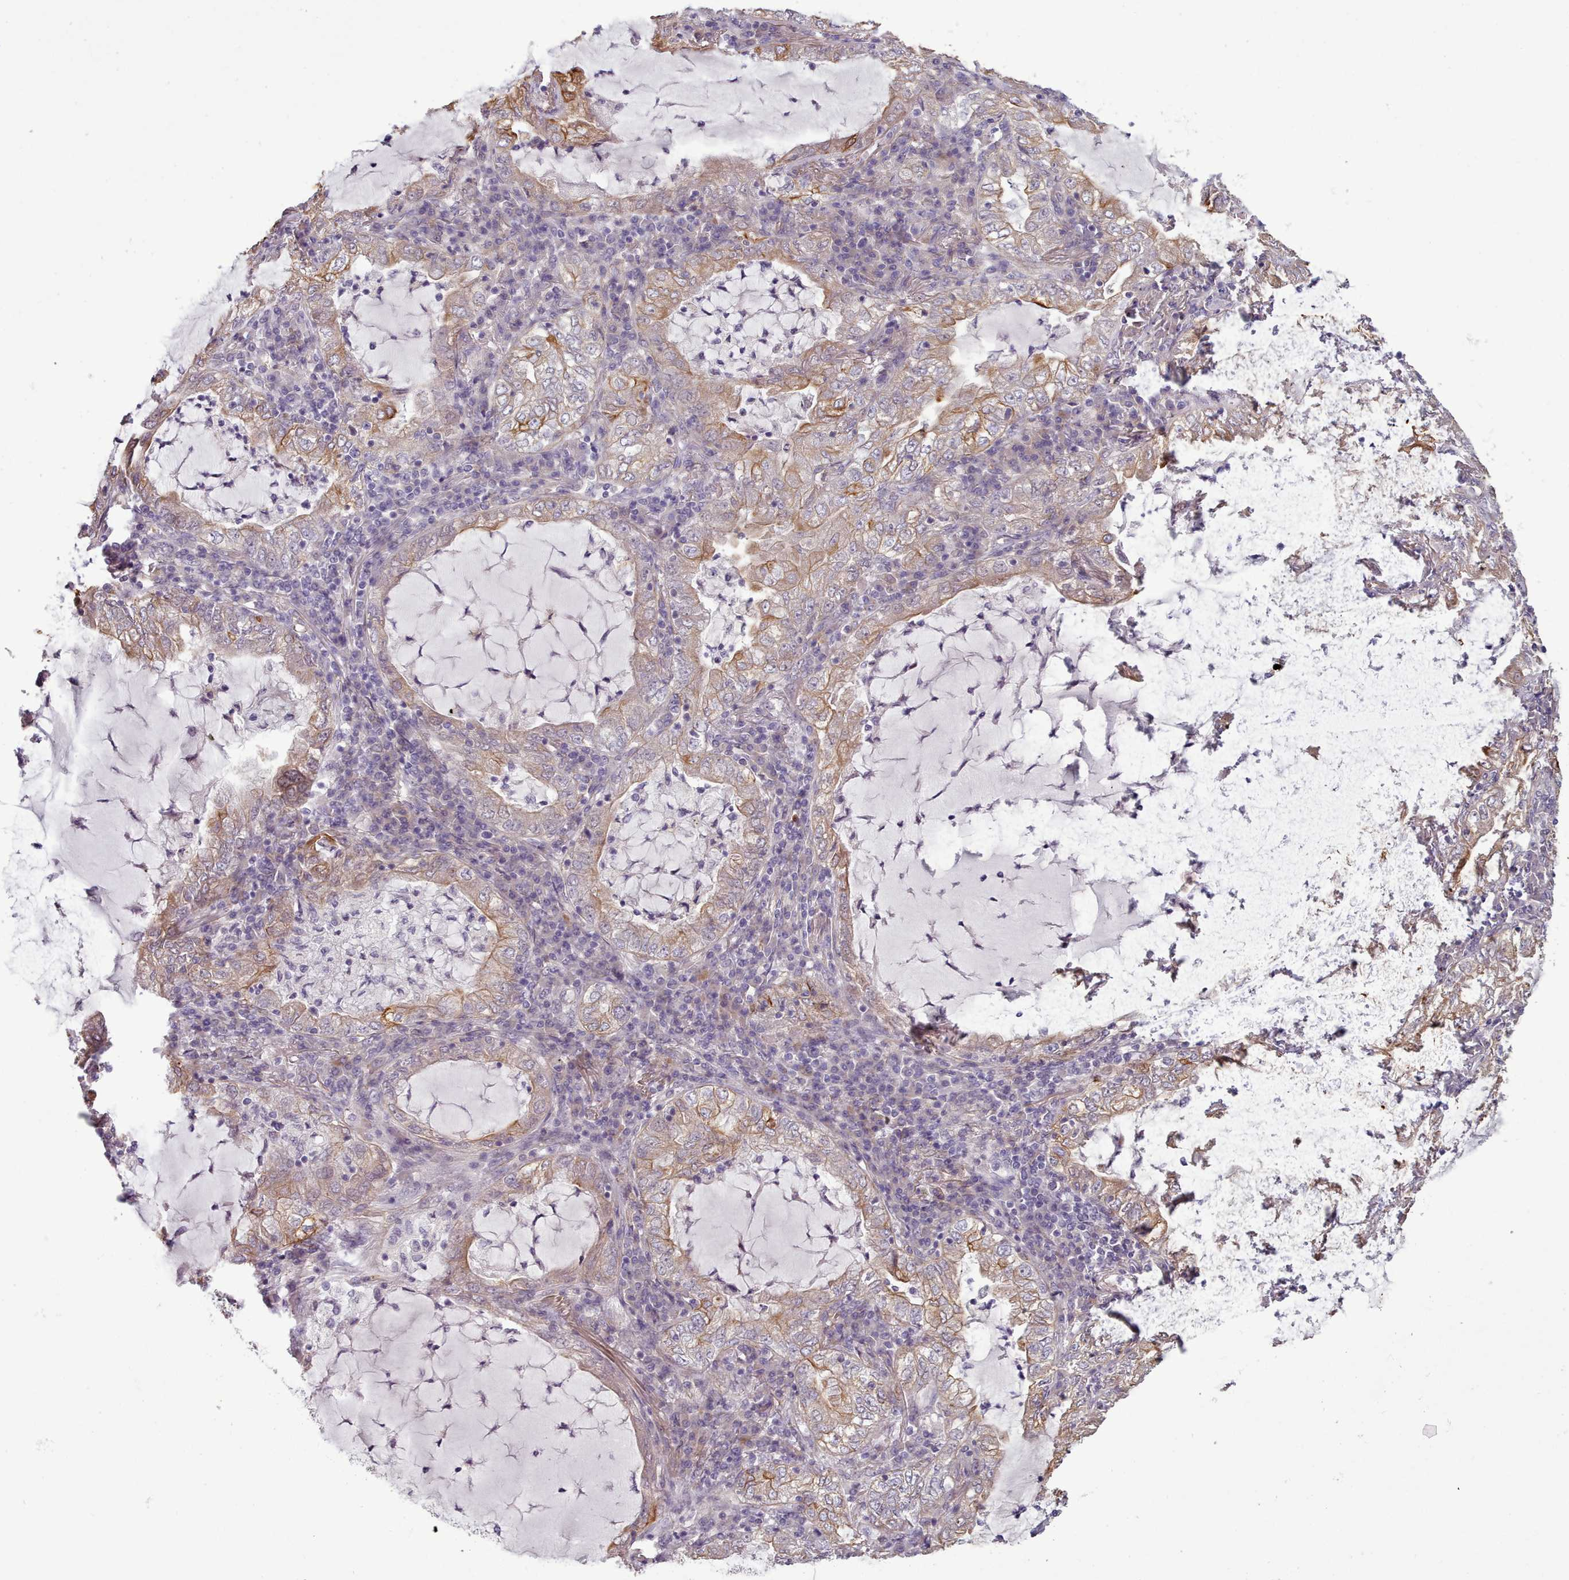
{"staining": {"intensity": "moderate", "quantity": "25%-75%", "location": "cytoplasmic/membranous"}, "tissue": "lung cancer", "cell_type": "Tumor cells", "image_type": "cancer", "snomed": [{"axis": "morphology", "description": "Adenocarcinoma, NOS"}, {"axis": "topography", "description": "Lung"}], "caption": "Lung adenocarcinoma tissue exhibits moderate cytoplasmic/membranous positivity in approximately 25%-75% of tumor cells, visualized by immunohistochemistry.", "gene": "PLD4", "patient": {"sex": "female", "age": 73}}